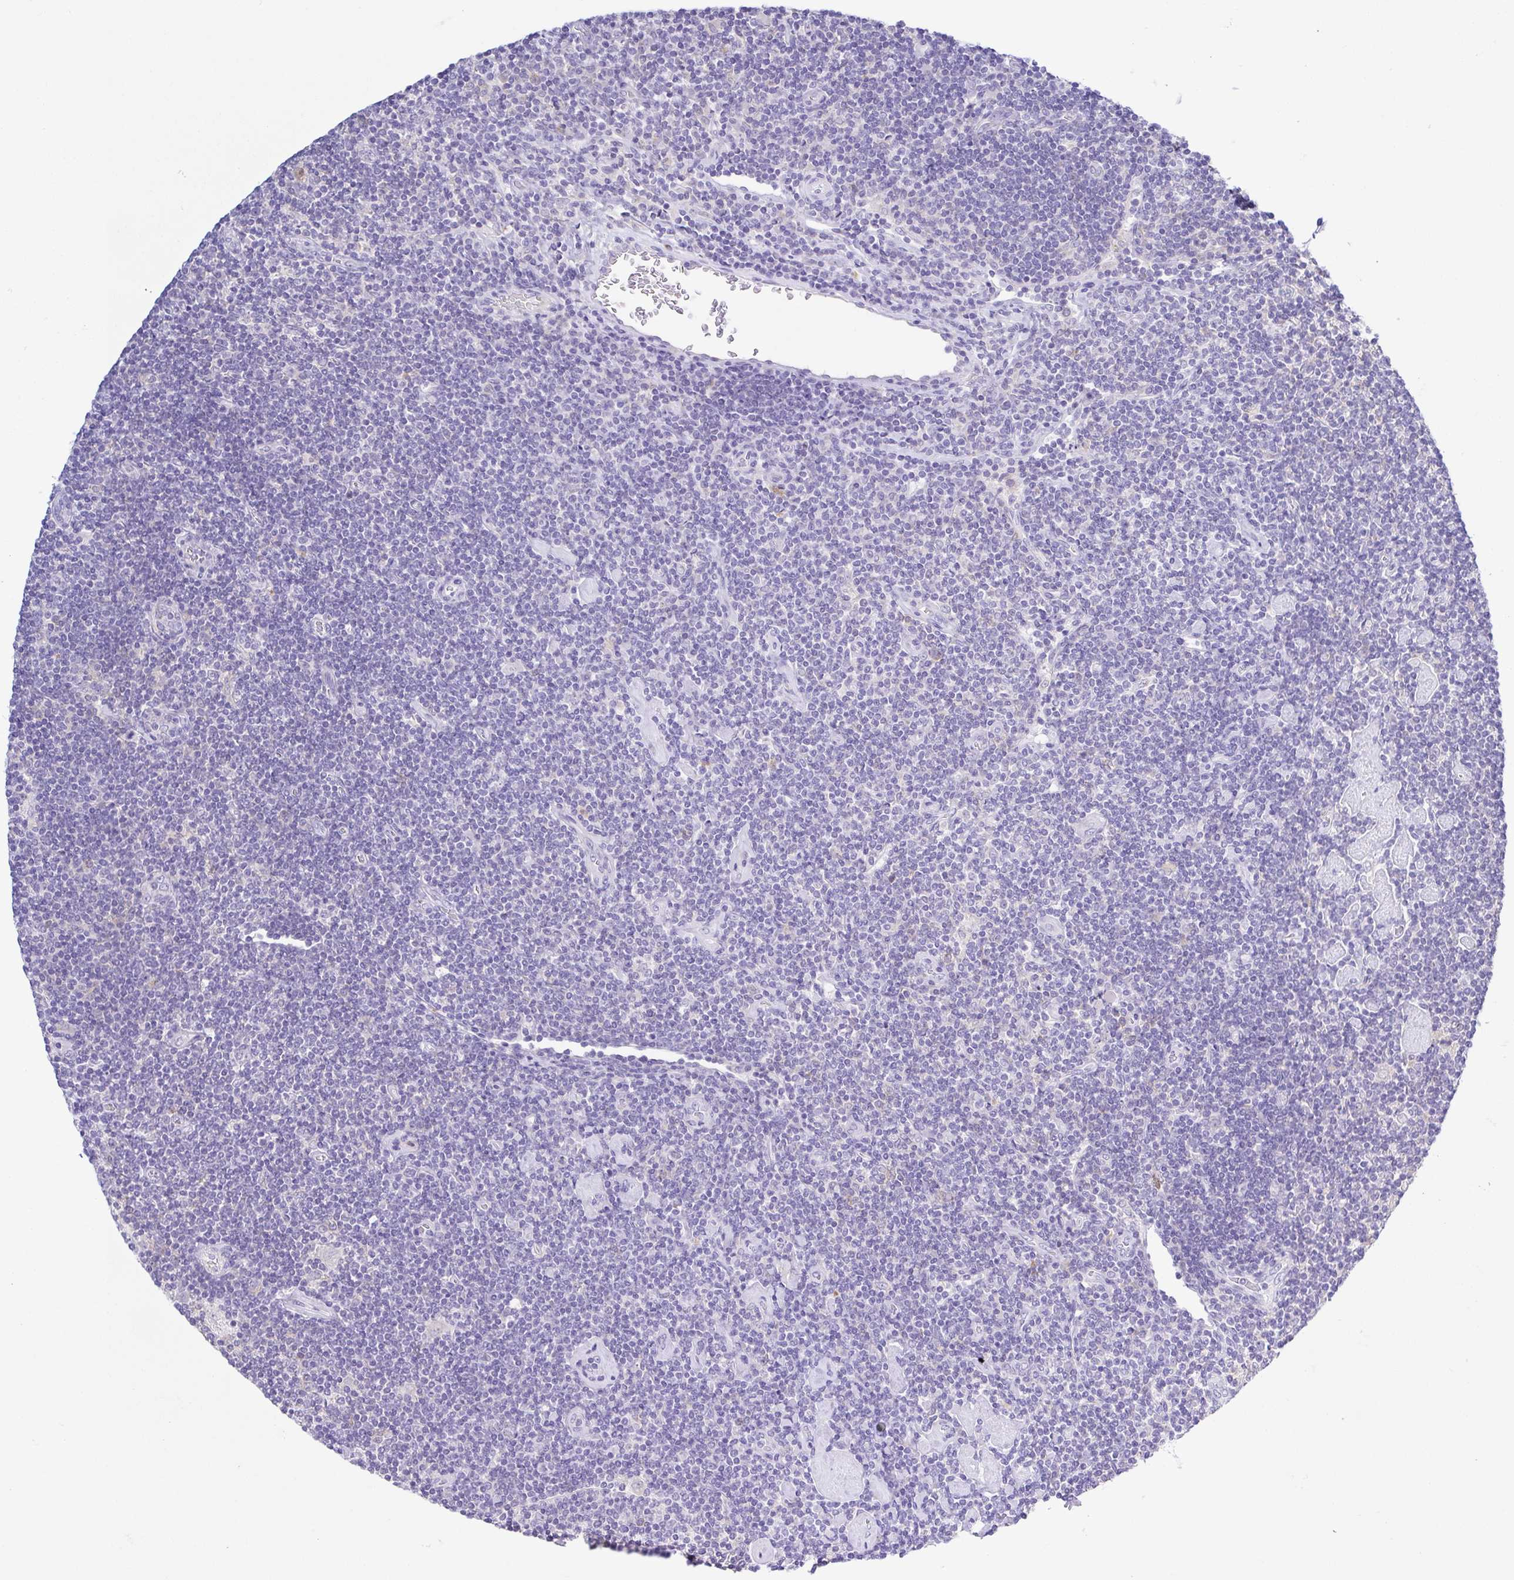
{"staining": {"intensity": "negative", "quantity": "none", "location": "none"}, "tissue": "lymphoma", "cell_type": "Tumor cells", "image_type": "cancer", "snomed": [{"axis": "morphology", "description": "Hodgkin's disease, NOS"}, {"axis": "topography", "description": "Lymph node"}], "caption": "Micrograph shows no protein expression in tumor cells of lymphoma tissue. (Stains: DAB (3,3'-diaminobenzidine) immunohistochemistry (IHC) with hematoxylin counter stain, Microscopy: brightfield microscopy at high magnification).", "gene": "PGLYRP1", "patient": {"sex": "male", "age": 40}}